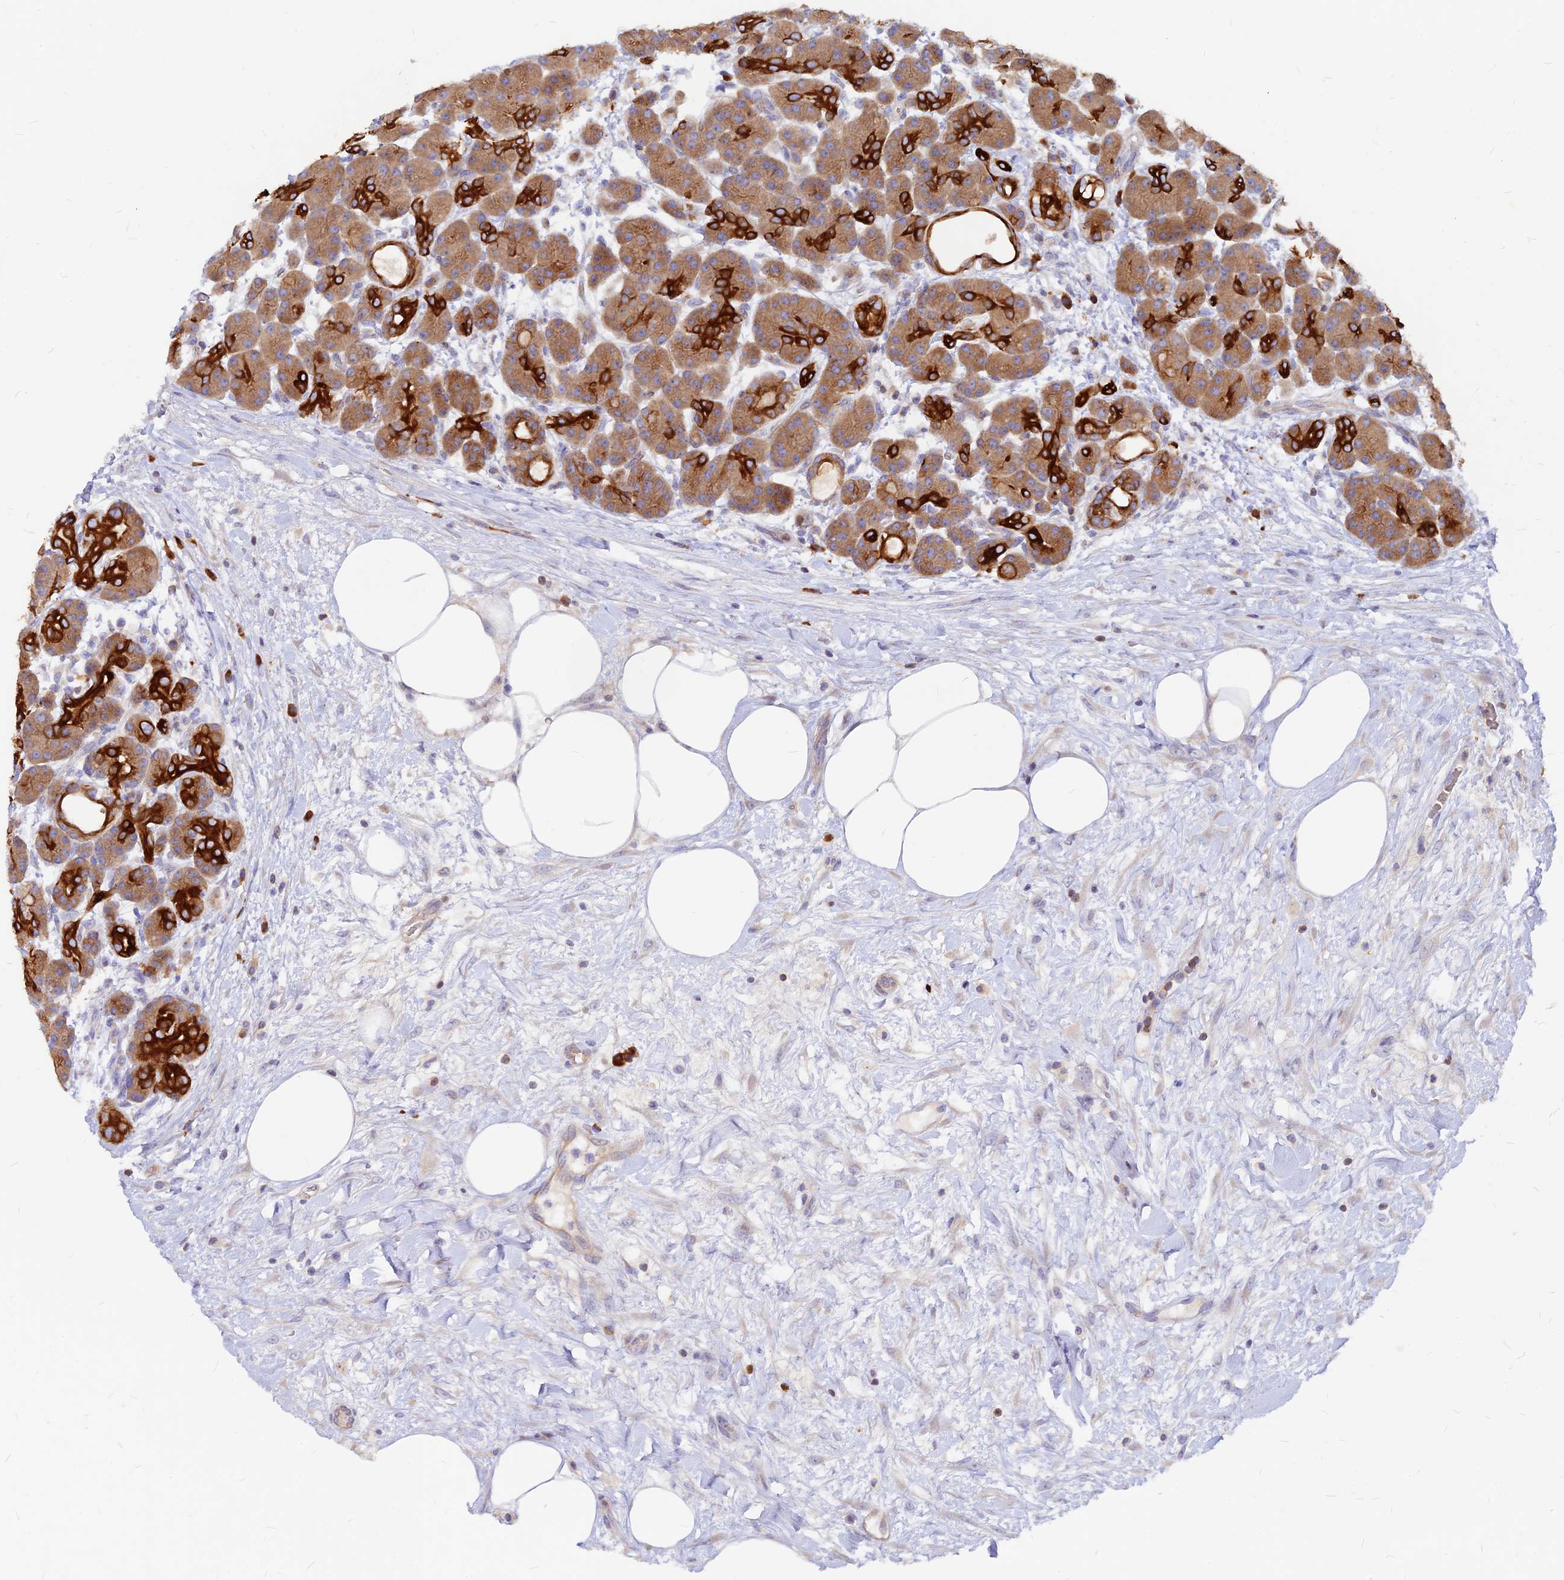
{"staining": {"intensity": "strong", "quantity": "25%-75%", "location": "cytoplasmic/membranous"}, "tissue": "pancreas", "cell_type": "Exocrine glandular cells", "image_type": "normal", "snomed": [{"axis": "morphology", "description": "Normal tissue, NOS"}, {"axis": "topography", "description": "Pancreas"}], "caption": "Immunohistochemical staining of unremarkable human pancreas shows high levels of strong cytoplasmic/membranous staining in about 25%-75% of exocrine glandular cells. The staining was performed using DAB (3,3'-diaminobenzidine) to visualize the protein expression in brown, while the nuclei were stained in blue with hematoxylin (Magnification: 20x).", "gene": "DENND2D", "patient": {"sex": "male", "age": 63}}